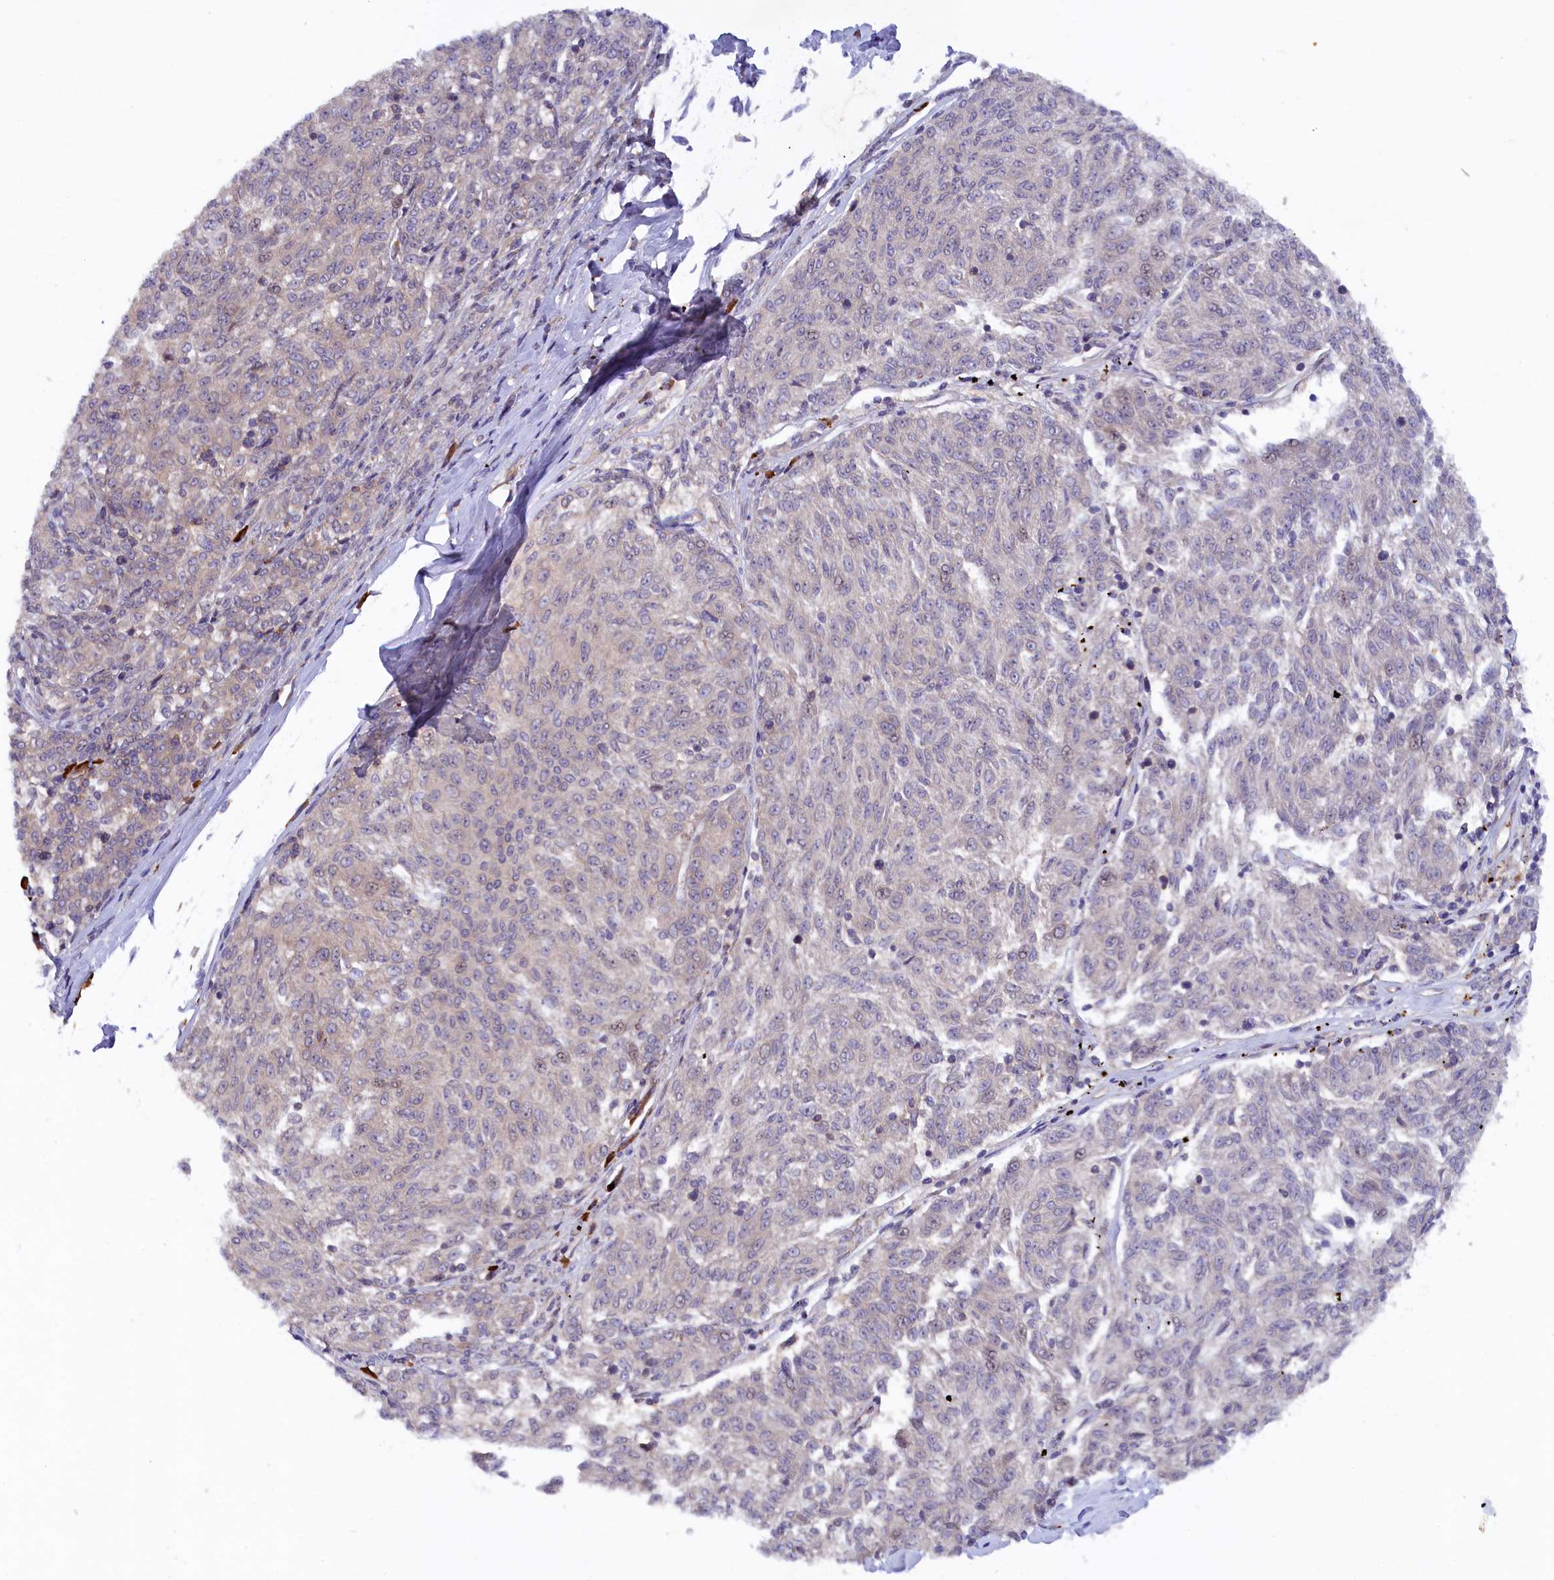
{"staining": {"intensity": "negative", "quantity": "none", "location": "none"}, "tissue": "melanoma", "cell_type": "Tumor cells", "image_type": "cancer", "snomed": [{"axis": "morphology", "description": "Malignant melanoma, NOS"}, {"axis": "topography", "description": "Skin"}], "caption": "This is a micrograph of immunohistochemistry staining of malignant melanoma, which shows no staining in tumor cells.", "gene": "JPT2", "patient": {"sex": "female", "age": 72}}